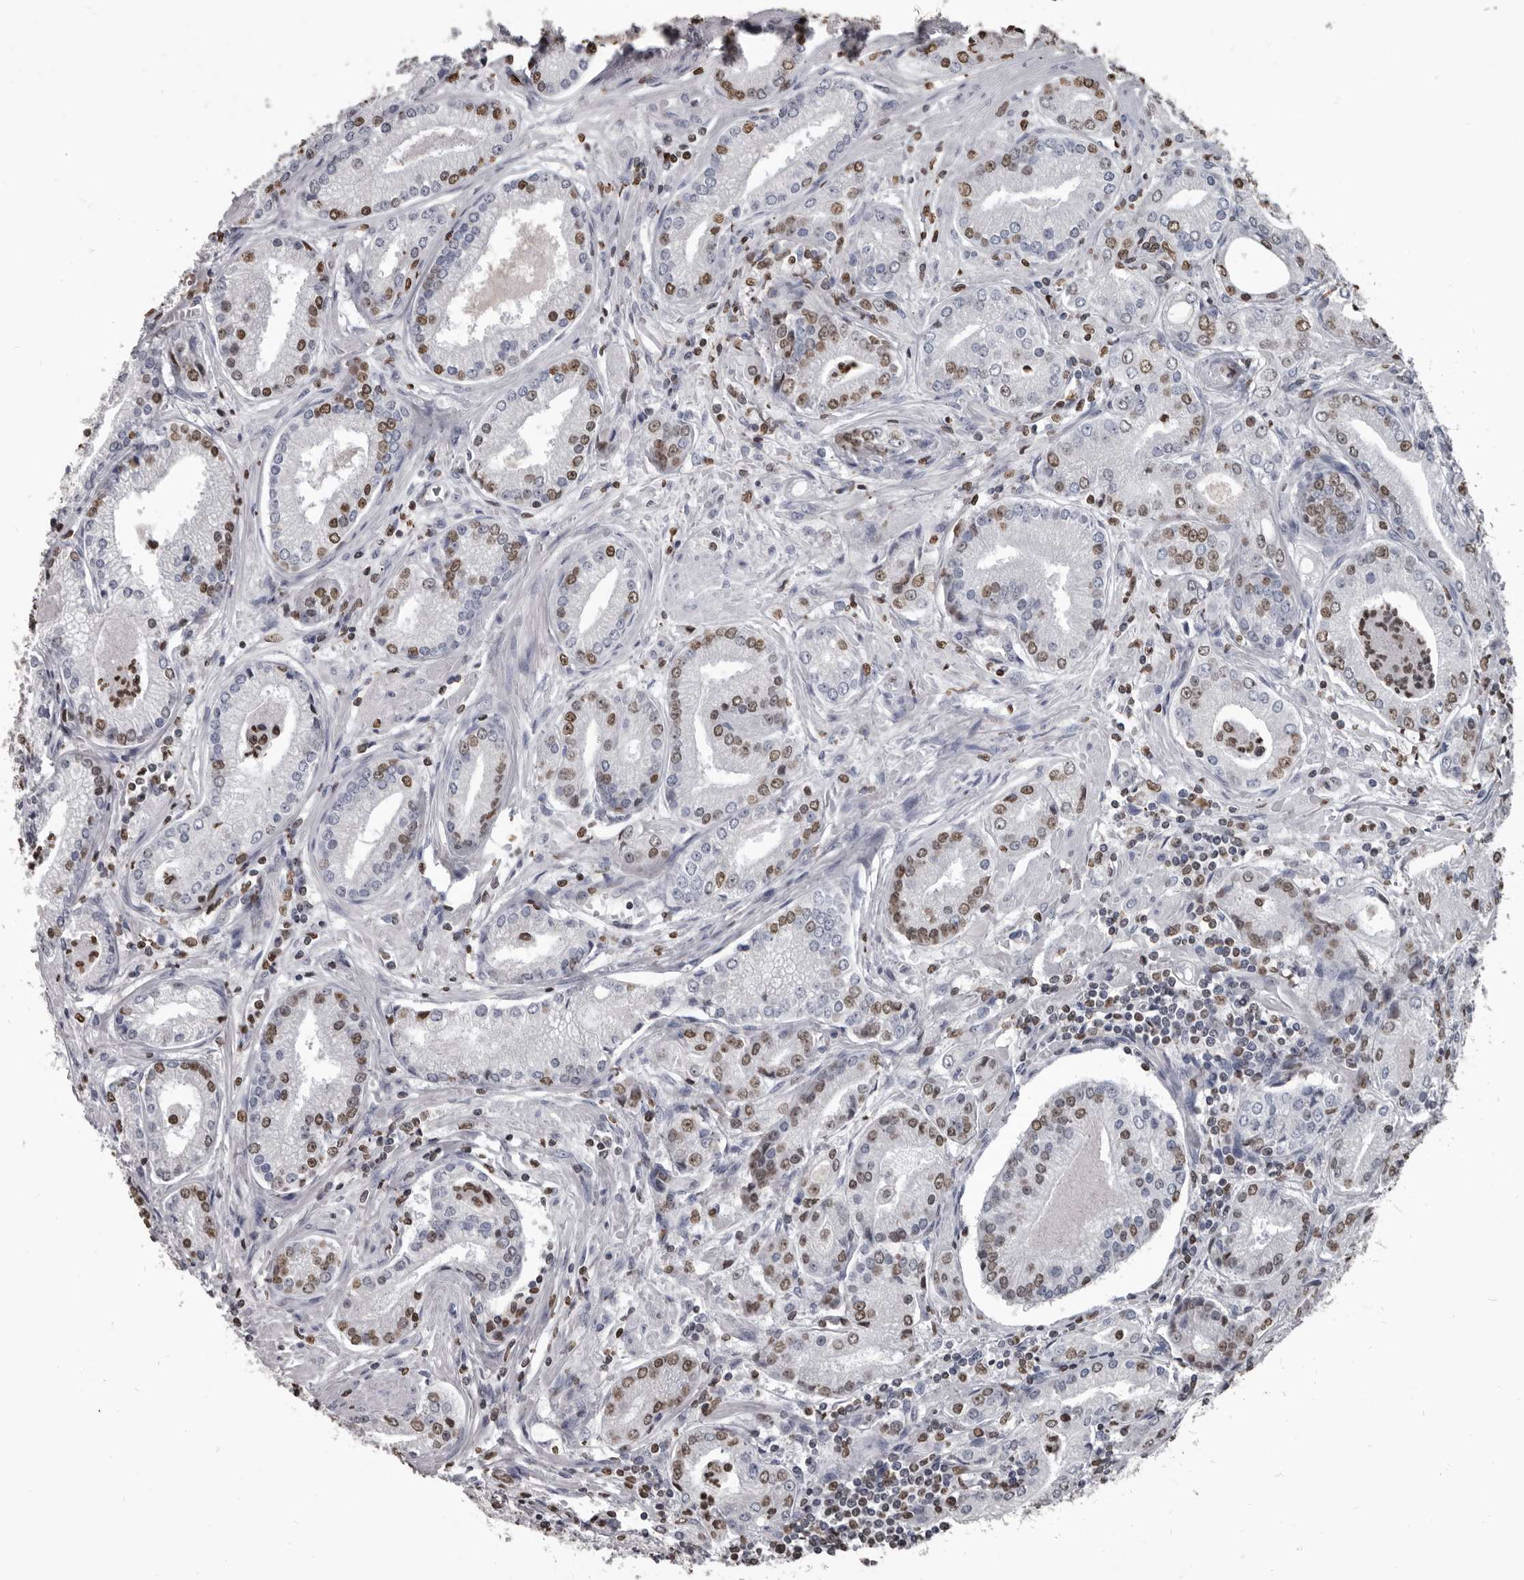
{"staining": {"intensity": "moderate", "quantity": "25%-75%", "location": "nuclear"}, "tissue": "prostate cancer", "cell_type": "Tumor cells", "image_type": "cancer", "snomed": [{"axis": "morphology", "description": "Adenocarcinoma, Low grade"}, {"axis": "topography", "description": "Prostate"}], "caption": "Protein expression by immunohistochemistry (IHC) shows moderate nuclear expression in about 25%-75% of tumor cells in prostate cancer.", "gene": "AHR", "patient": {"sex": "male", "age": 54}}